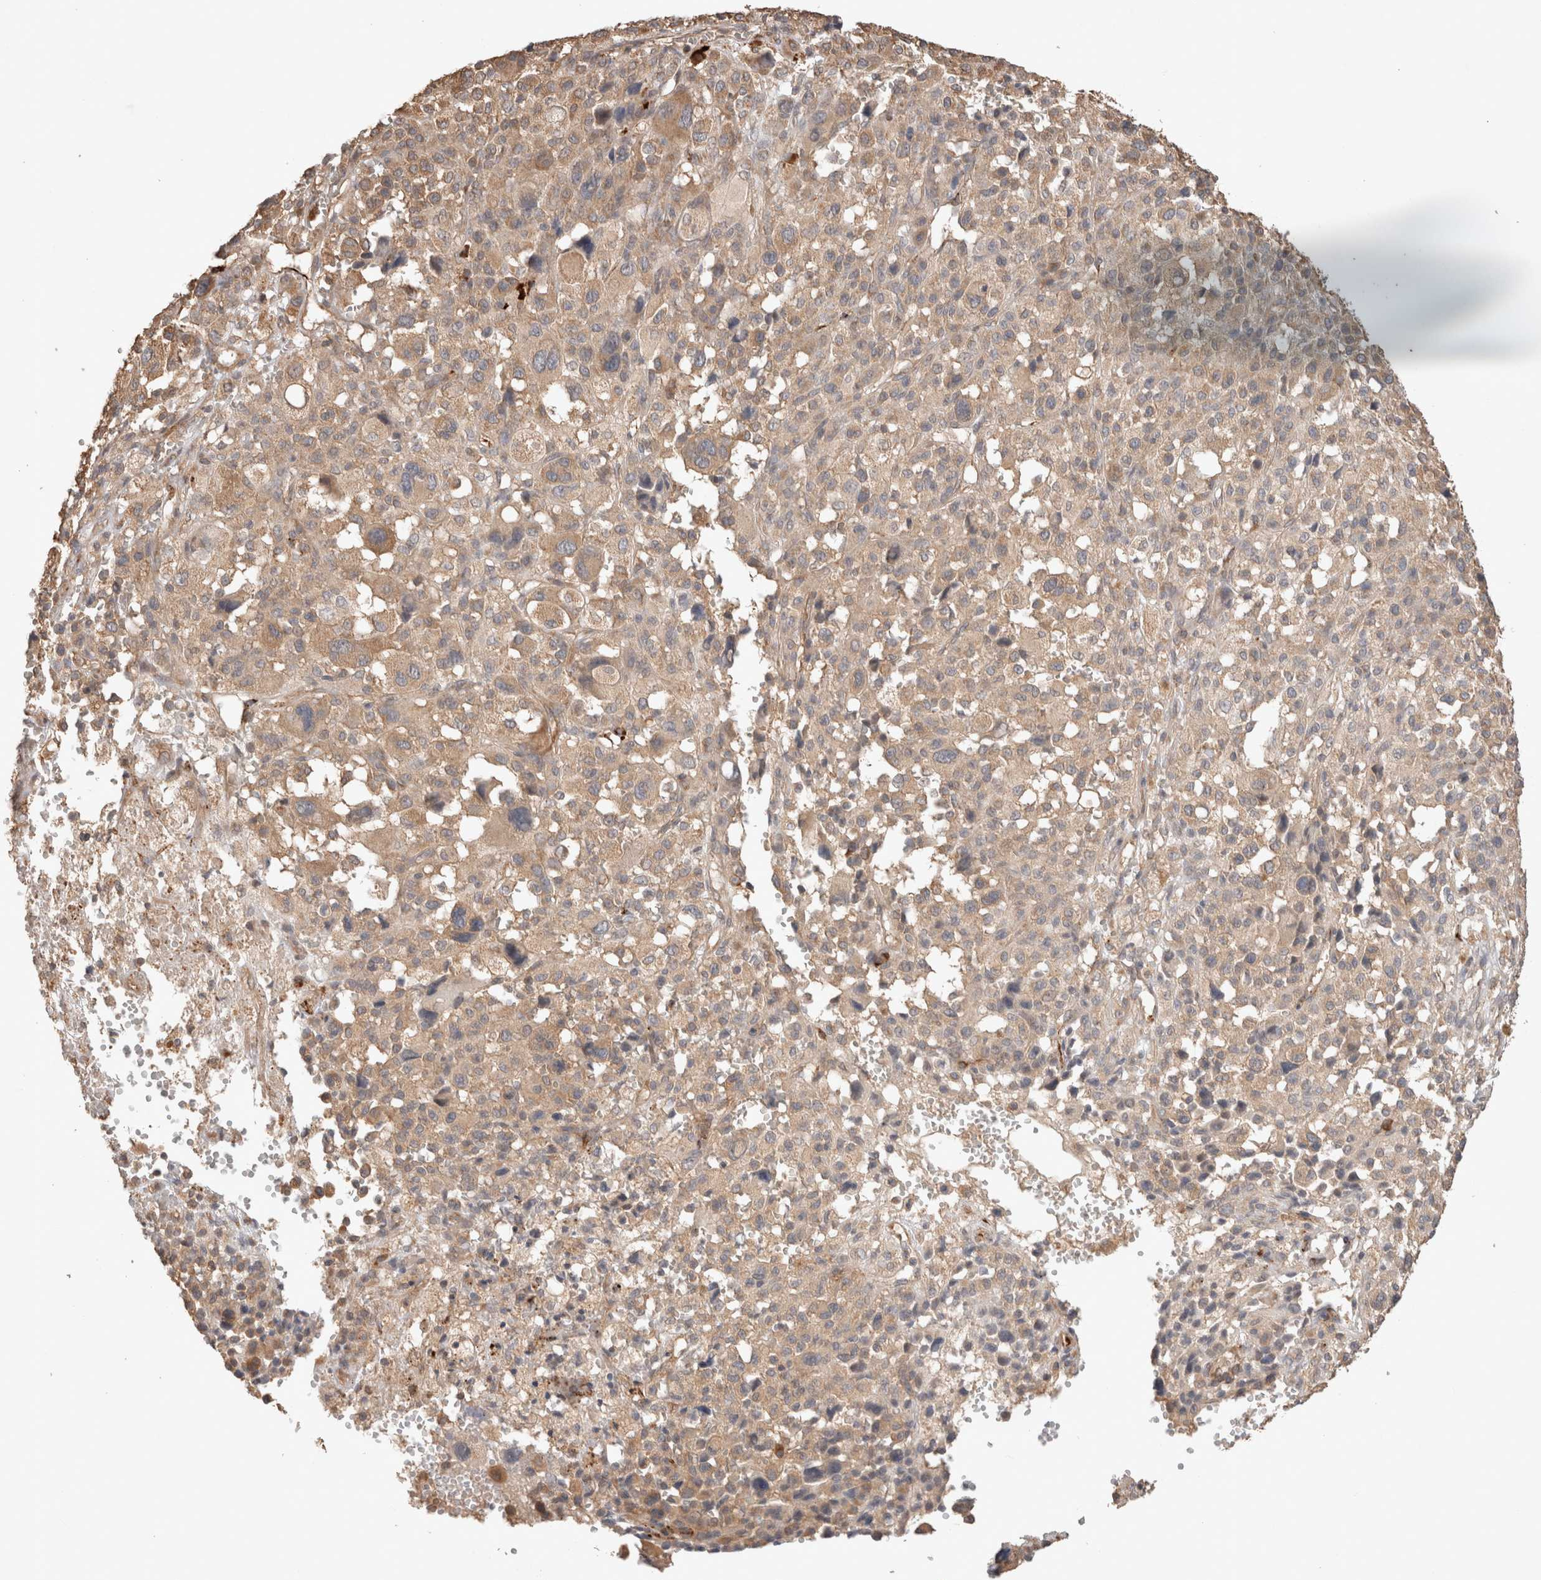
{"staining": {"intensity": "weak", "quantity": "25%-75%", "location": "cytoplasmic/membranous"}, "tissue": "melanoma", "cell_type": "Tumor cells", "image_type": "cancer", "snomed": [{"axis": "morphology", "description": "Malignant melanoma, Metastatic site"}, {"axis": "topography", "description": "Skin"}], "caption": "Protein analysis of melanoma tissue demonstrates weak cytoplasmic/membranous staining in about 25%-75% of tumor cells.", "gene": "HROB", "patient": {"sex": "female", "age": 74}}